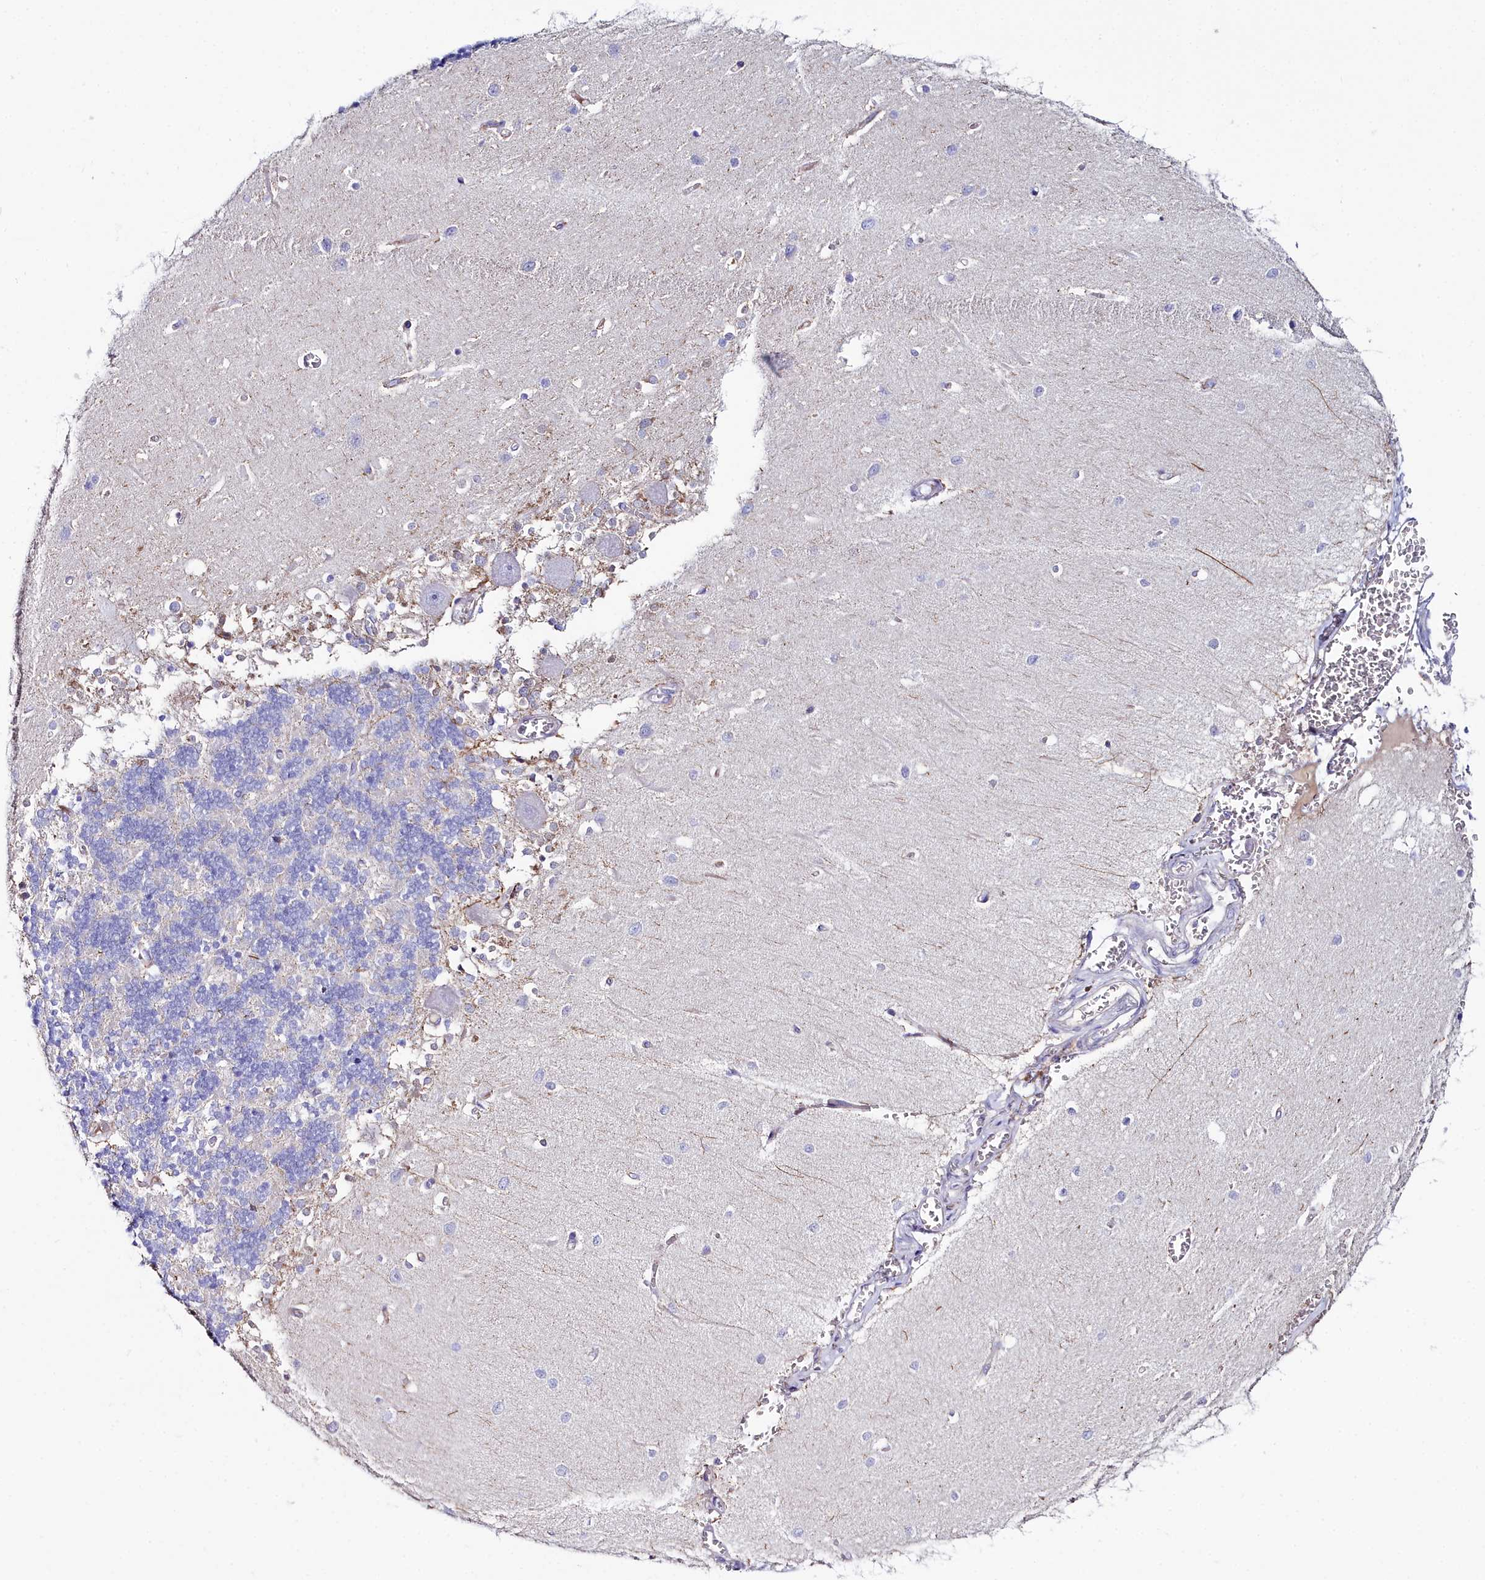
{"staining": {"intensity": "strong", "quantity": "<25%", "location": "cytoplasmic/membranous"}, "tissue": "cerebellum", "cell_type": "Cells in granular layer", "image_type": "normal", "snomed": [{"axis": "morphology", "description": "Normal tissue, NOS"}, {"axis": "topography", "description": "Cerebellum"}], "caption": "Immunohistochemistry (IHC) histopathology image of benign cerebellum stained for a protein (brown), which reveals medium levels of strong cytoplasmic/membranous expression in about <25% of cells in granular layer.", "gene": "SLC49A3", "patient": {"sex": "male", "age": 37}}